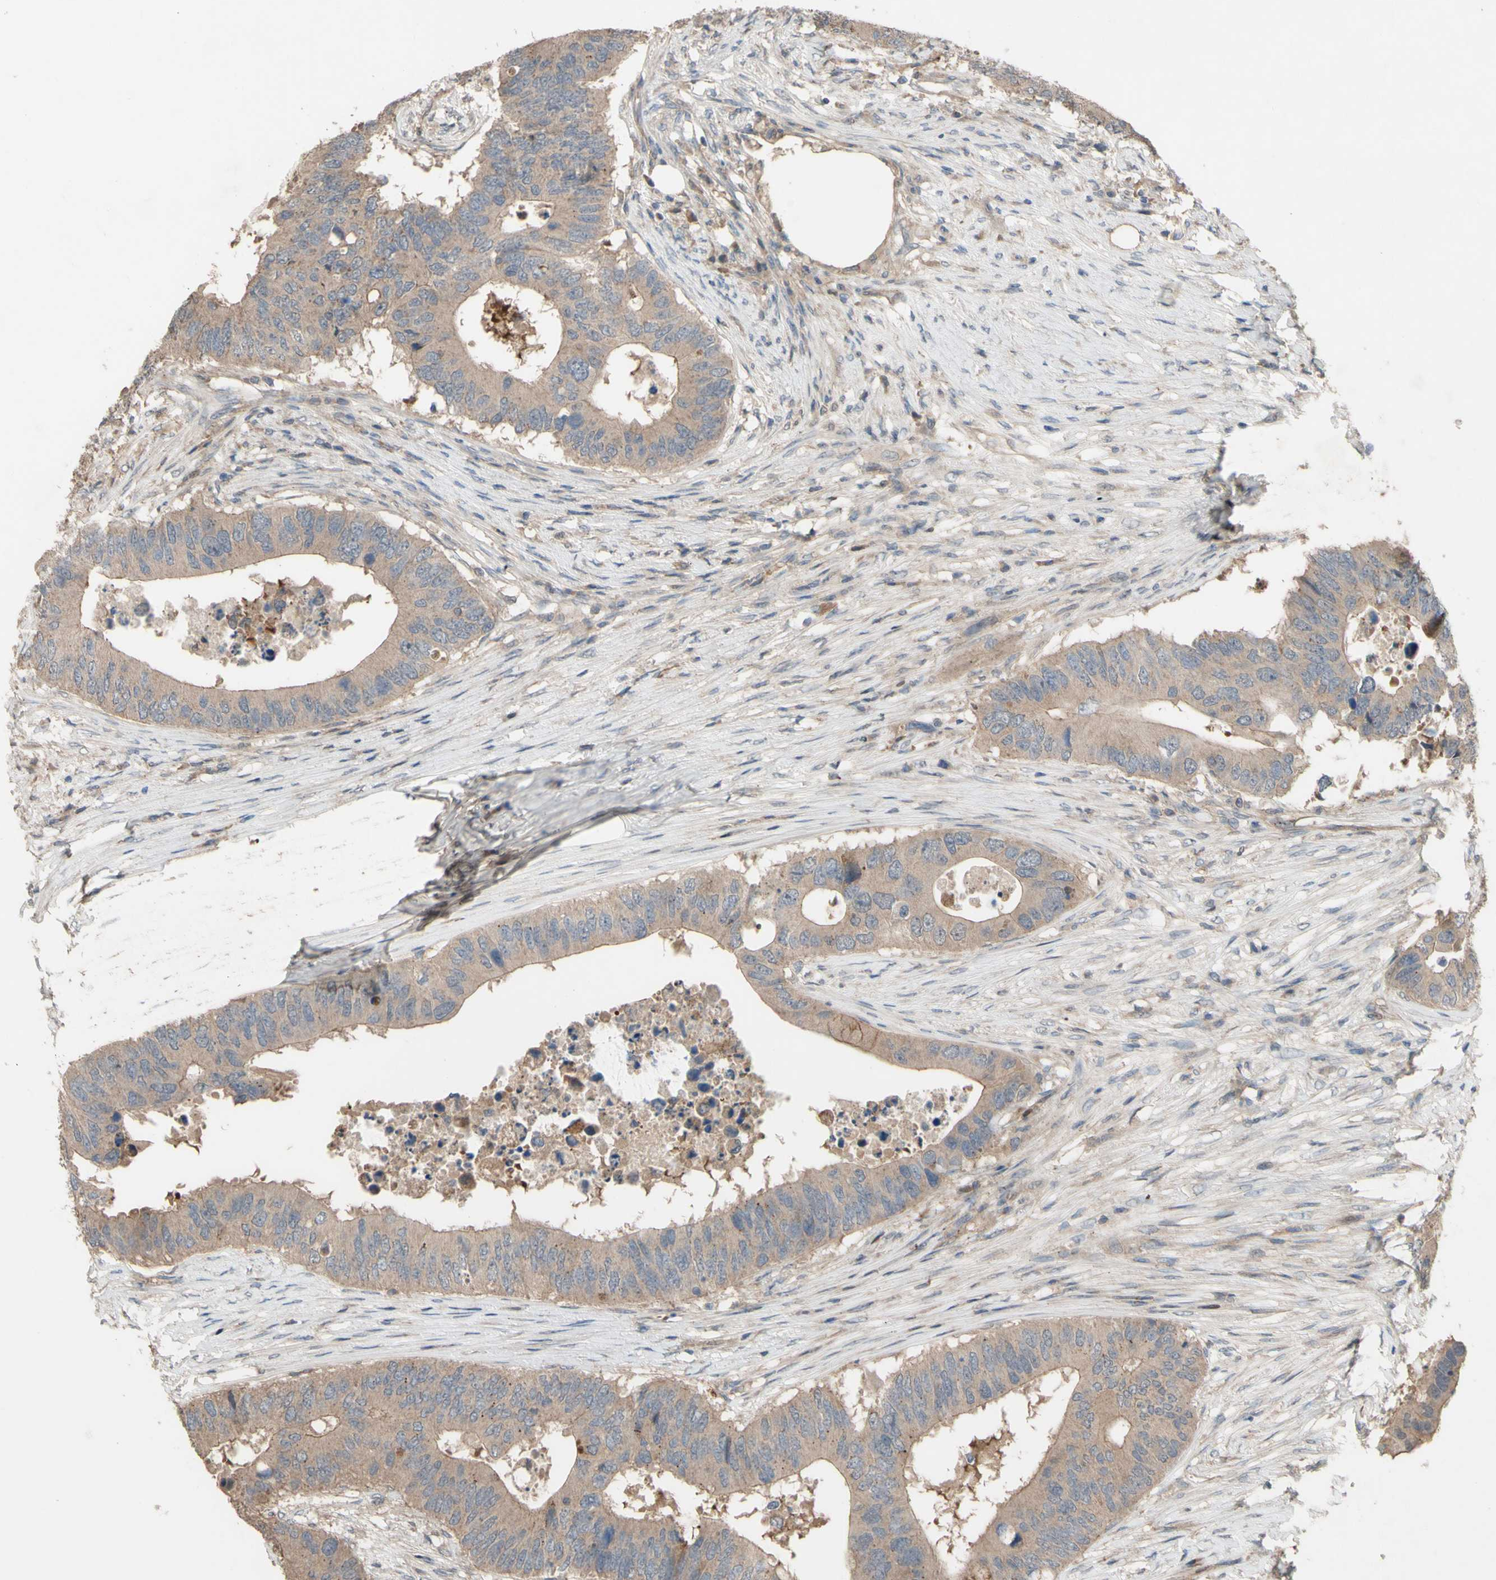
{"staining": {"intensity": "weak", "quantity": ">75%", "location": "cytoplasmic/membranous"}, "tissue": "colorectal cancer", "cell_type": "Tumor cells", "image_type": "cancer", "snomed": [{"axis": "morphology", "description": "Adenocarcinoma, NOS"}, {"axis": "topography", "description": "Colon"}], "caption": "Immunohistochemical staining of human adenocarcinoma (colorectal) displays low levels of weak cytoplasmic/membranous protein staining in approximately >75% of tumor cells.", "gene": "SHROOM4", "patient": {"sex": "male", "age": 71}}